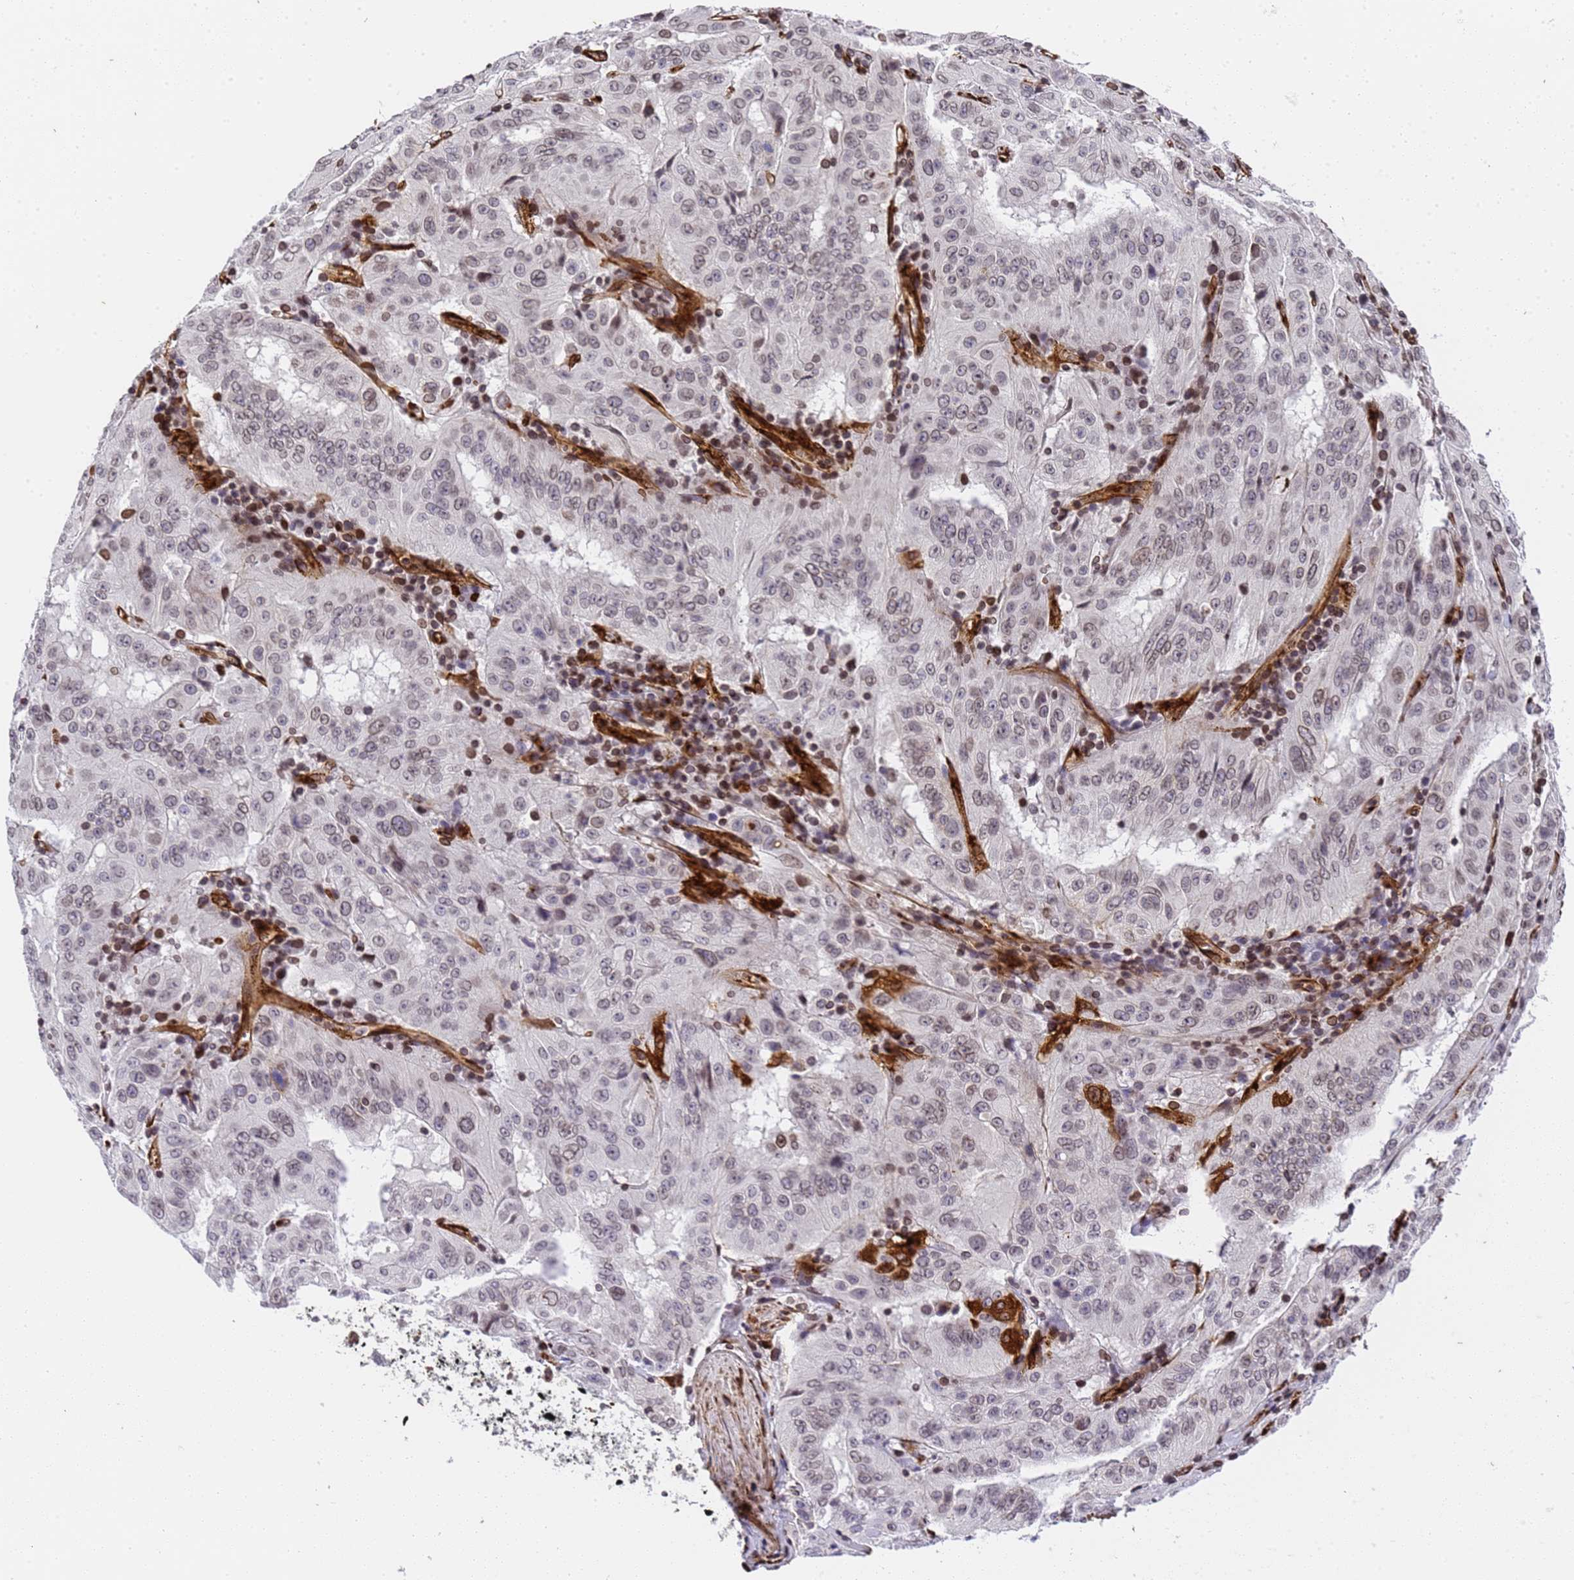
{"staining": {"intensity": "weak", "quantity": "<25%", "location": "nuclear"}, "tissue": "pancreatic cancer", "cell_type": "Tumor cells", "image_type": "cancer", "snomed": [{"axis": "morphology", "description": "Adenocarcinoma, NOS"}, {"axis": "topography", "description": "Pancreas"}], "caption": "The photomicrograph reveals no staining of tumor cells in pancreatic cancer (adenocarcinoma).", "gene": "IGFBP7", "patient": {"sex": "male", "age": 63}}